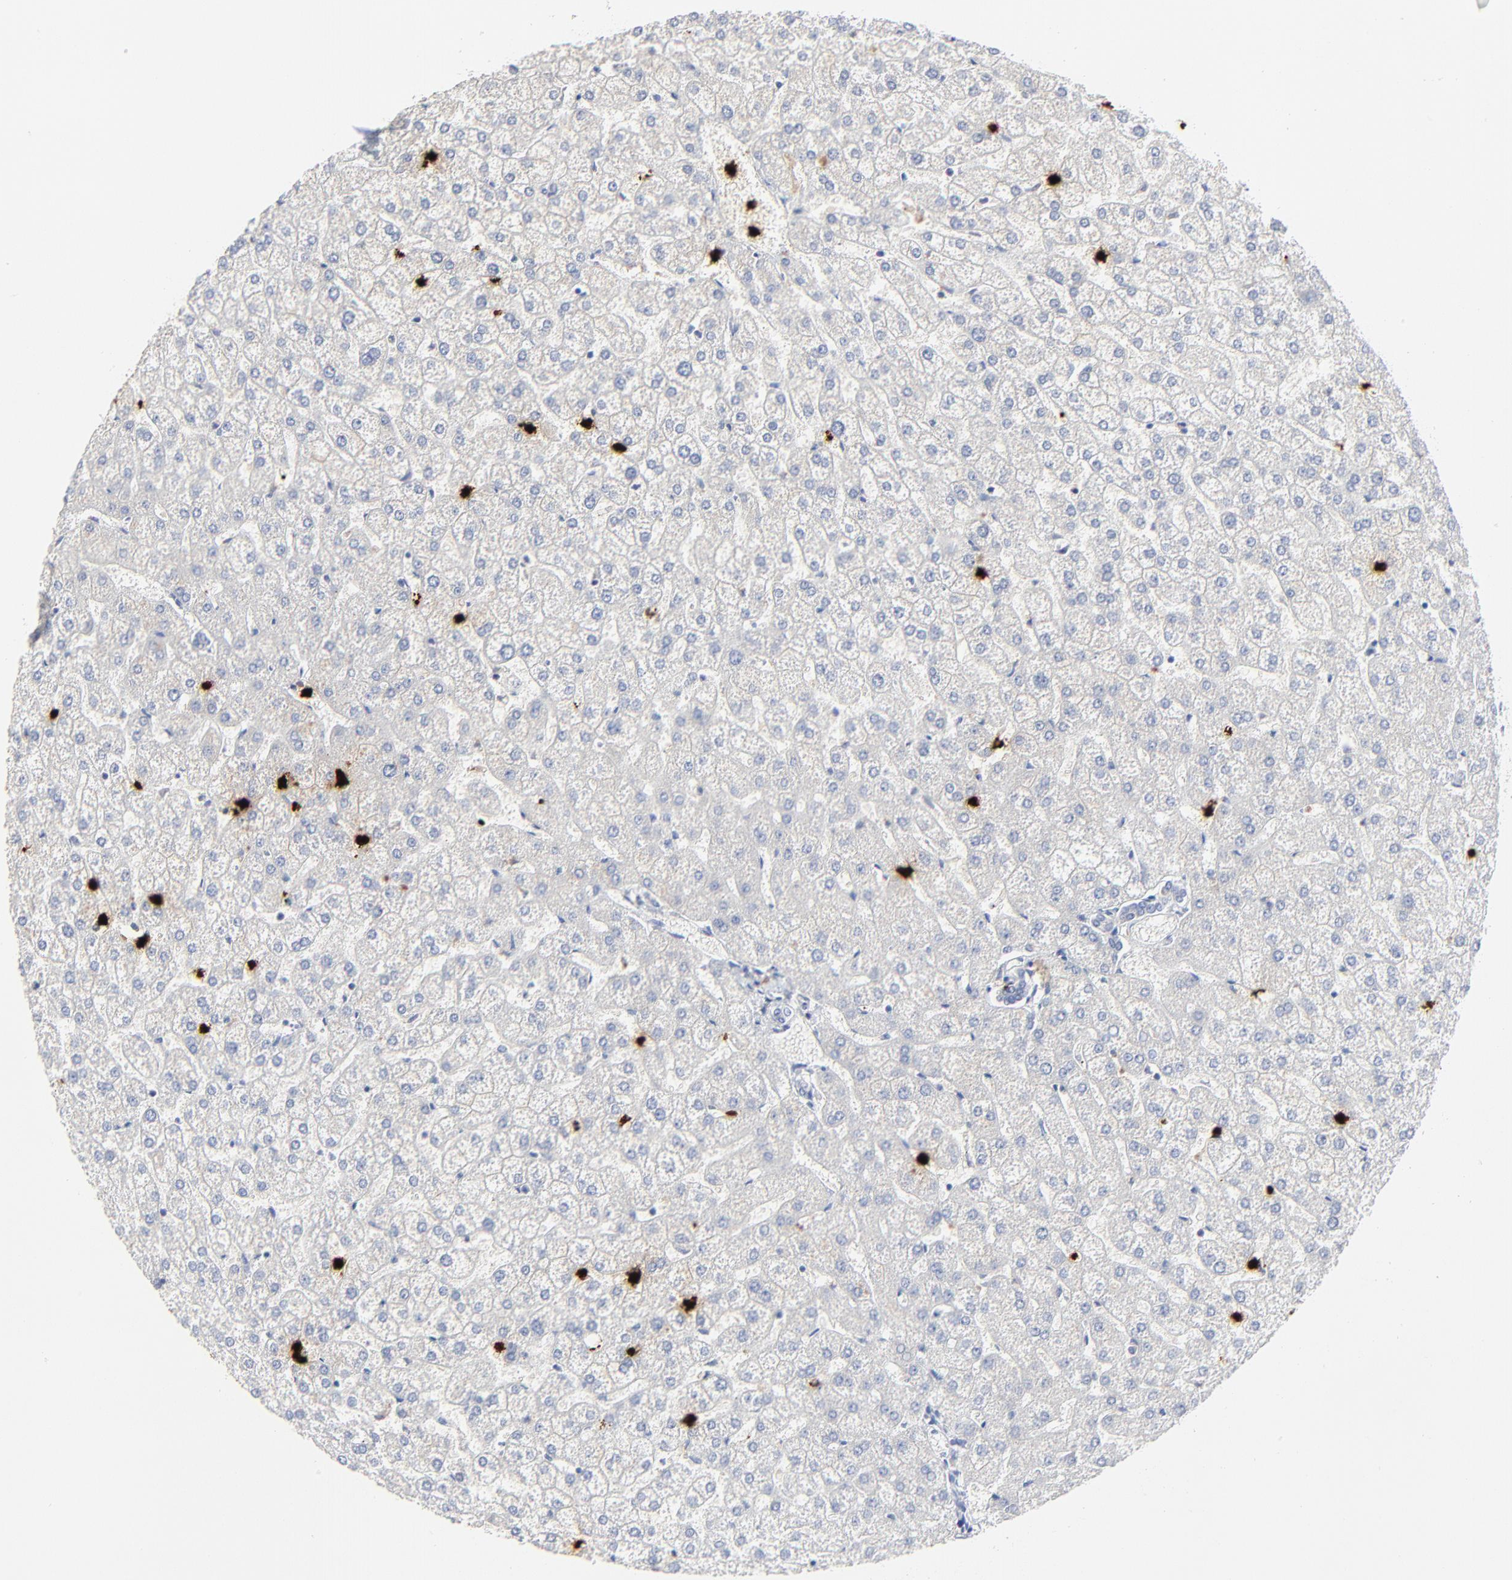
{"staining": {"intensity": "negative", "quantity": "none", "location": "none"}, "tissue": "liver", "cell_type": "Cholangiocytes", "image_type": "normal", "snomed": [{"axis": "morphology", "description": "Normal tissue, NOS"}, {"axis": "topography", "description": "Liver"}], "caption": "Immunohistochemistry of normal human liver exhibits no expression in cholangiocytes.", "gene": "LCN2", "patient": {"sex": "female", "age": 32}}